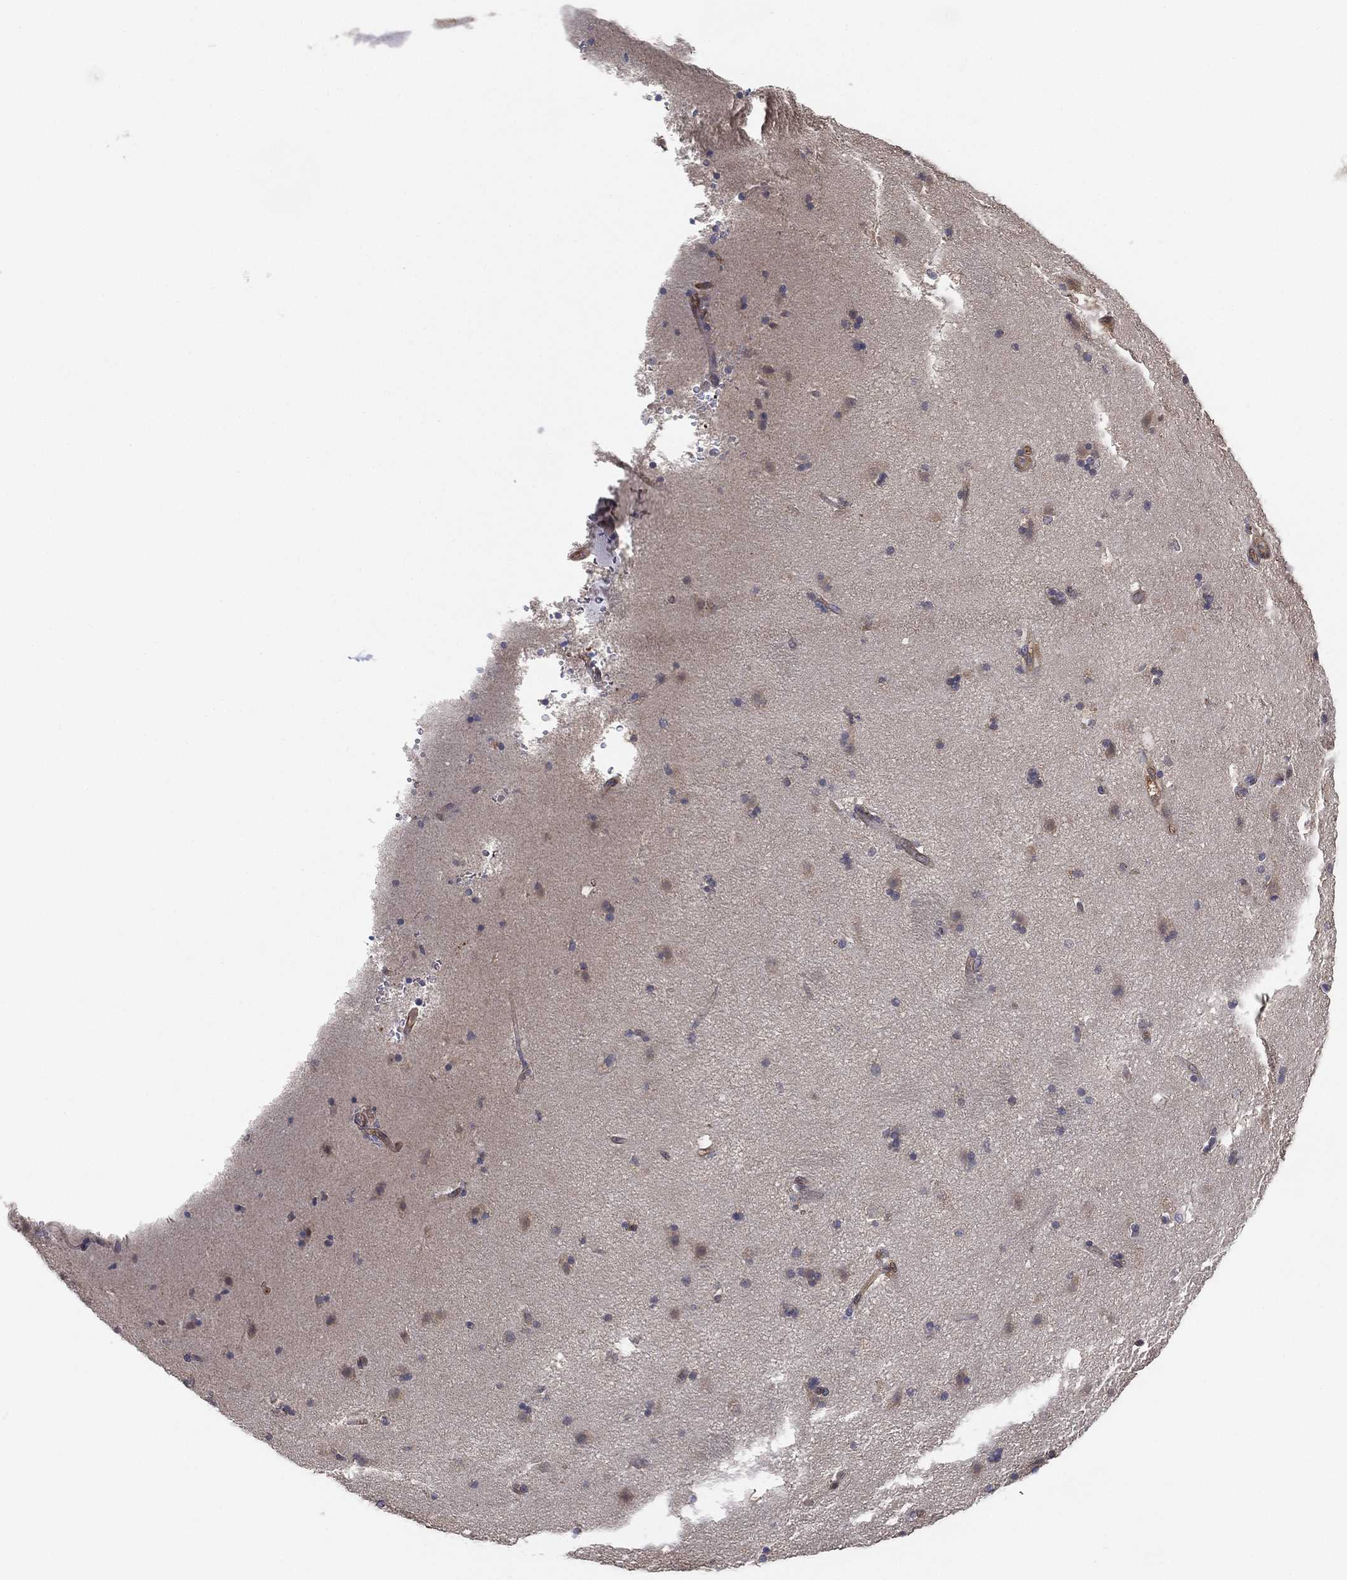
{"staining": {"intensity": "weak", "quantity": "<25%", "location": "cytoplasmic/membranous"}, "tissue": "caudate", "cell_type": "Glial cells", "image_type": "normal", "snomed": [{"axis": "morphology", "description": "Normal tissue, NOS"}, {"axis": "topography", "description": "Lateral ventricle wall"}], "caption": "DAB (3,3'-diaminobenzidine) immunohistochemical staining of normal human caudate exhibits no significant positivity in glial cells. (DAB (3,3'-diaminobenzidine) immunohistochemistry visualized using brightfield microscopy, high magnification).", "gene": "PSMG4", "patient": {"sex": "male", "age": 51}}